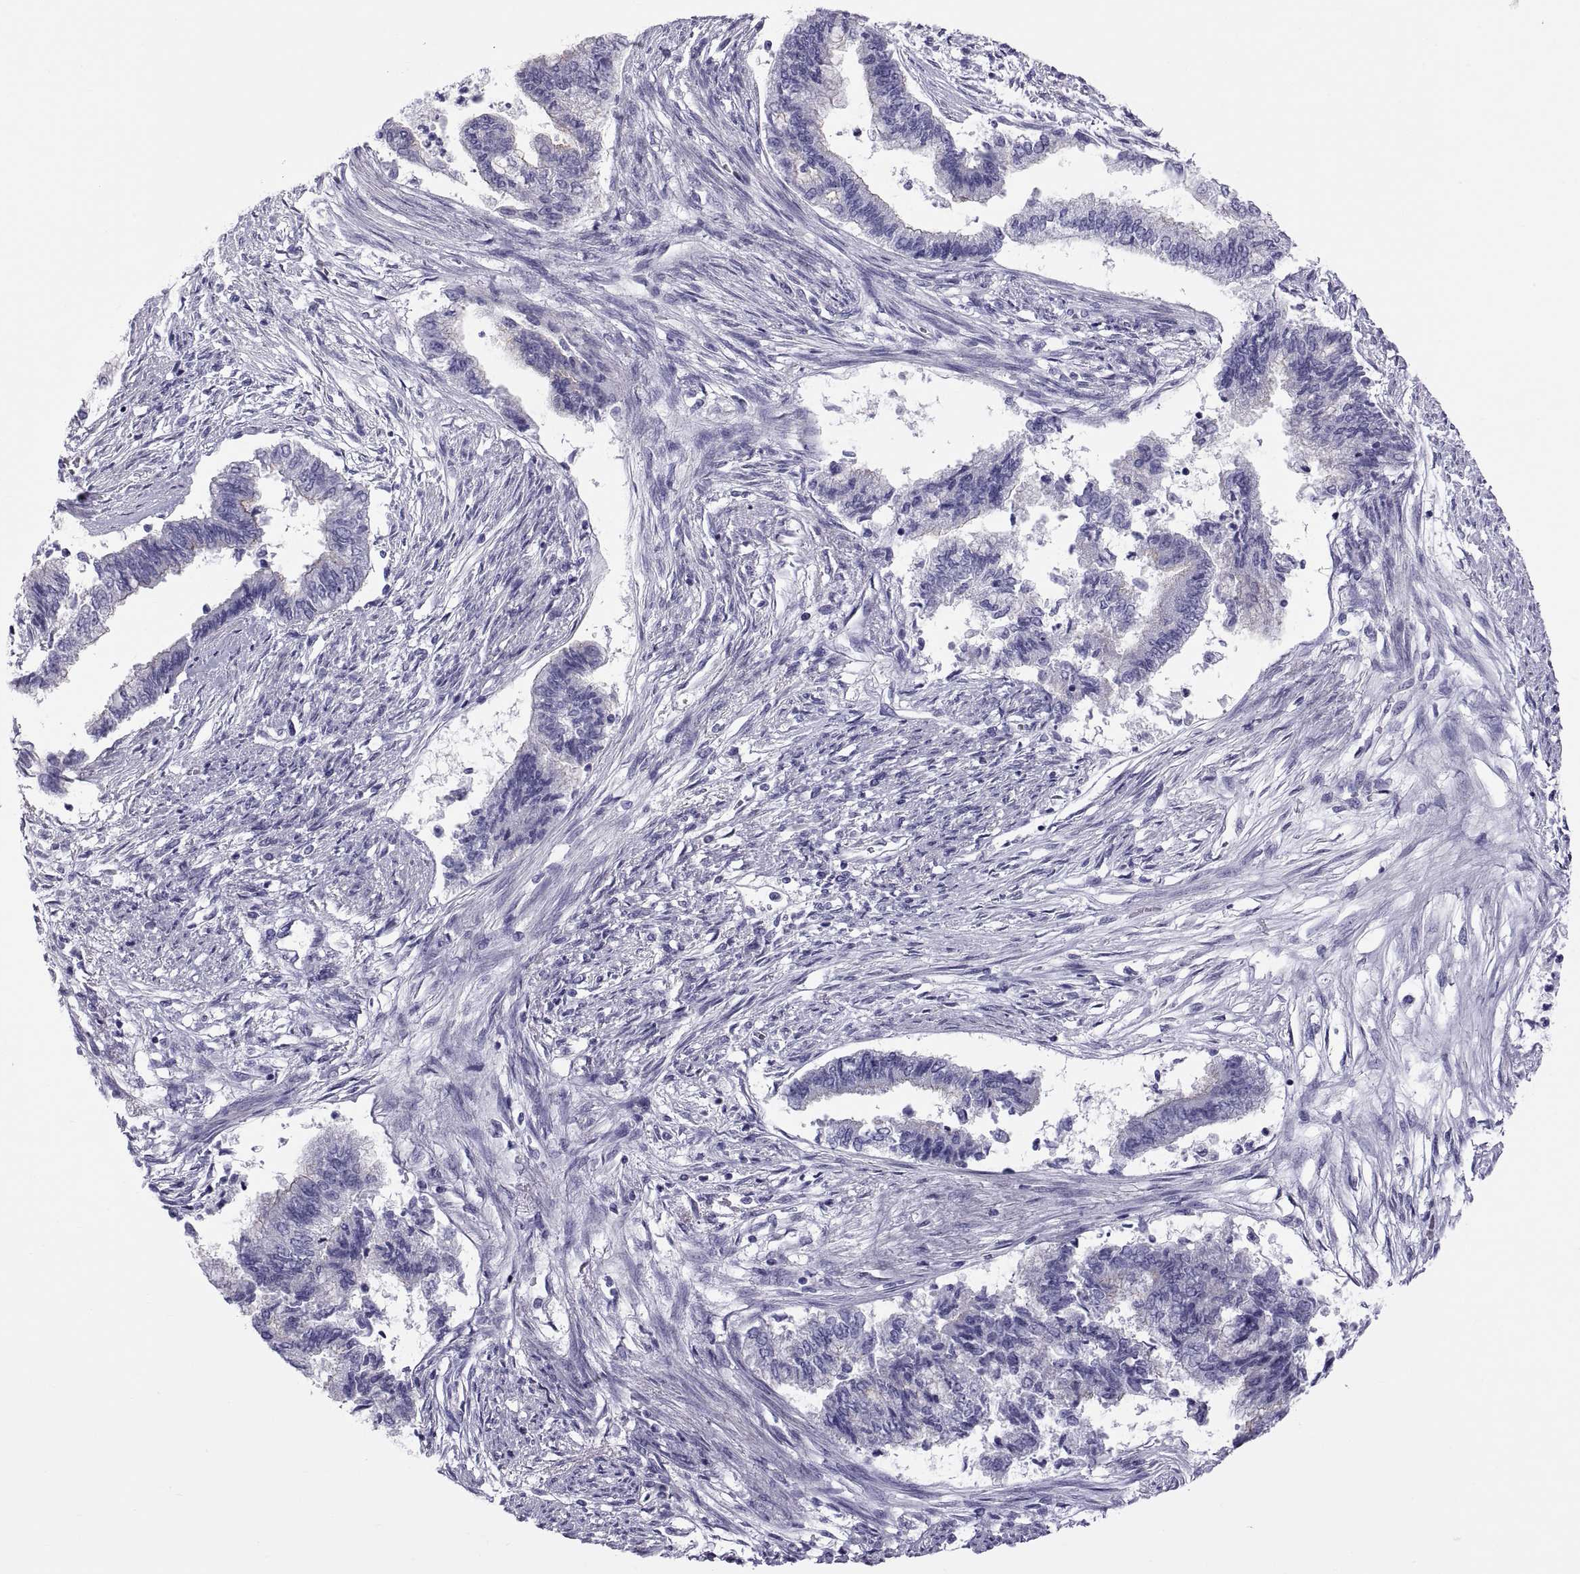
{"staining": {"intensity": "negative", "quantity": "none", "location": "none"}, "tissue": "endometrial cancer", "cell_type": "Tumor cells", "image_type": "cancer", "snomed": [{"axis": "morphology", "description": "Adenocarcinoma, NOS"}, {"axis": "topography", "description": "Endometrium"}], "caption": "Endometrial cancer (adenocarcinoma) was stained to show a protein in brown. There is no significant expression in tumor cells. Brightfield microscopy of immunohistochemistry (IHC) stained with DAB (3,3'-diaminobenzidine) (brown) and hematoxylin (blue), captured at high magnification.", "gene": "RNASE12", "patient": {"sex": "female", "age": 65}}